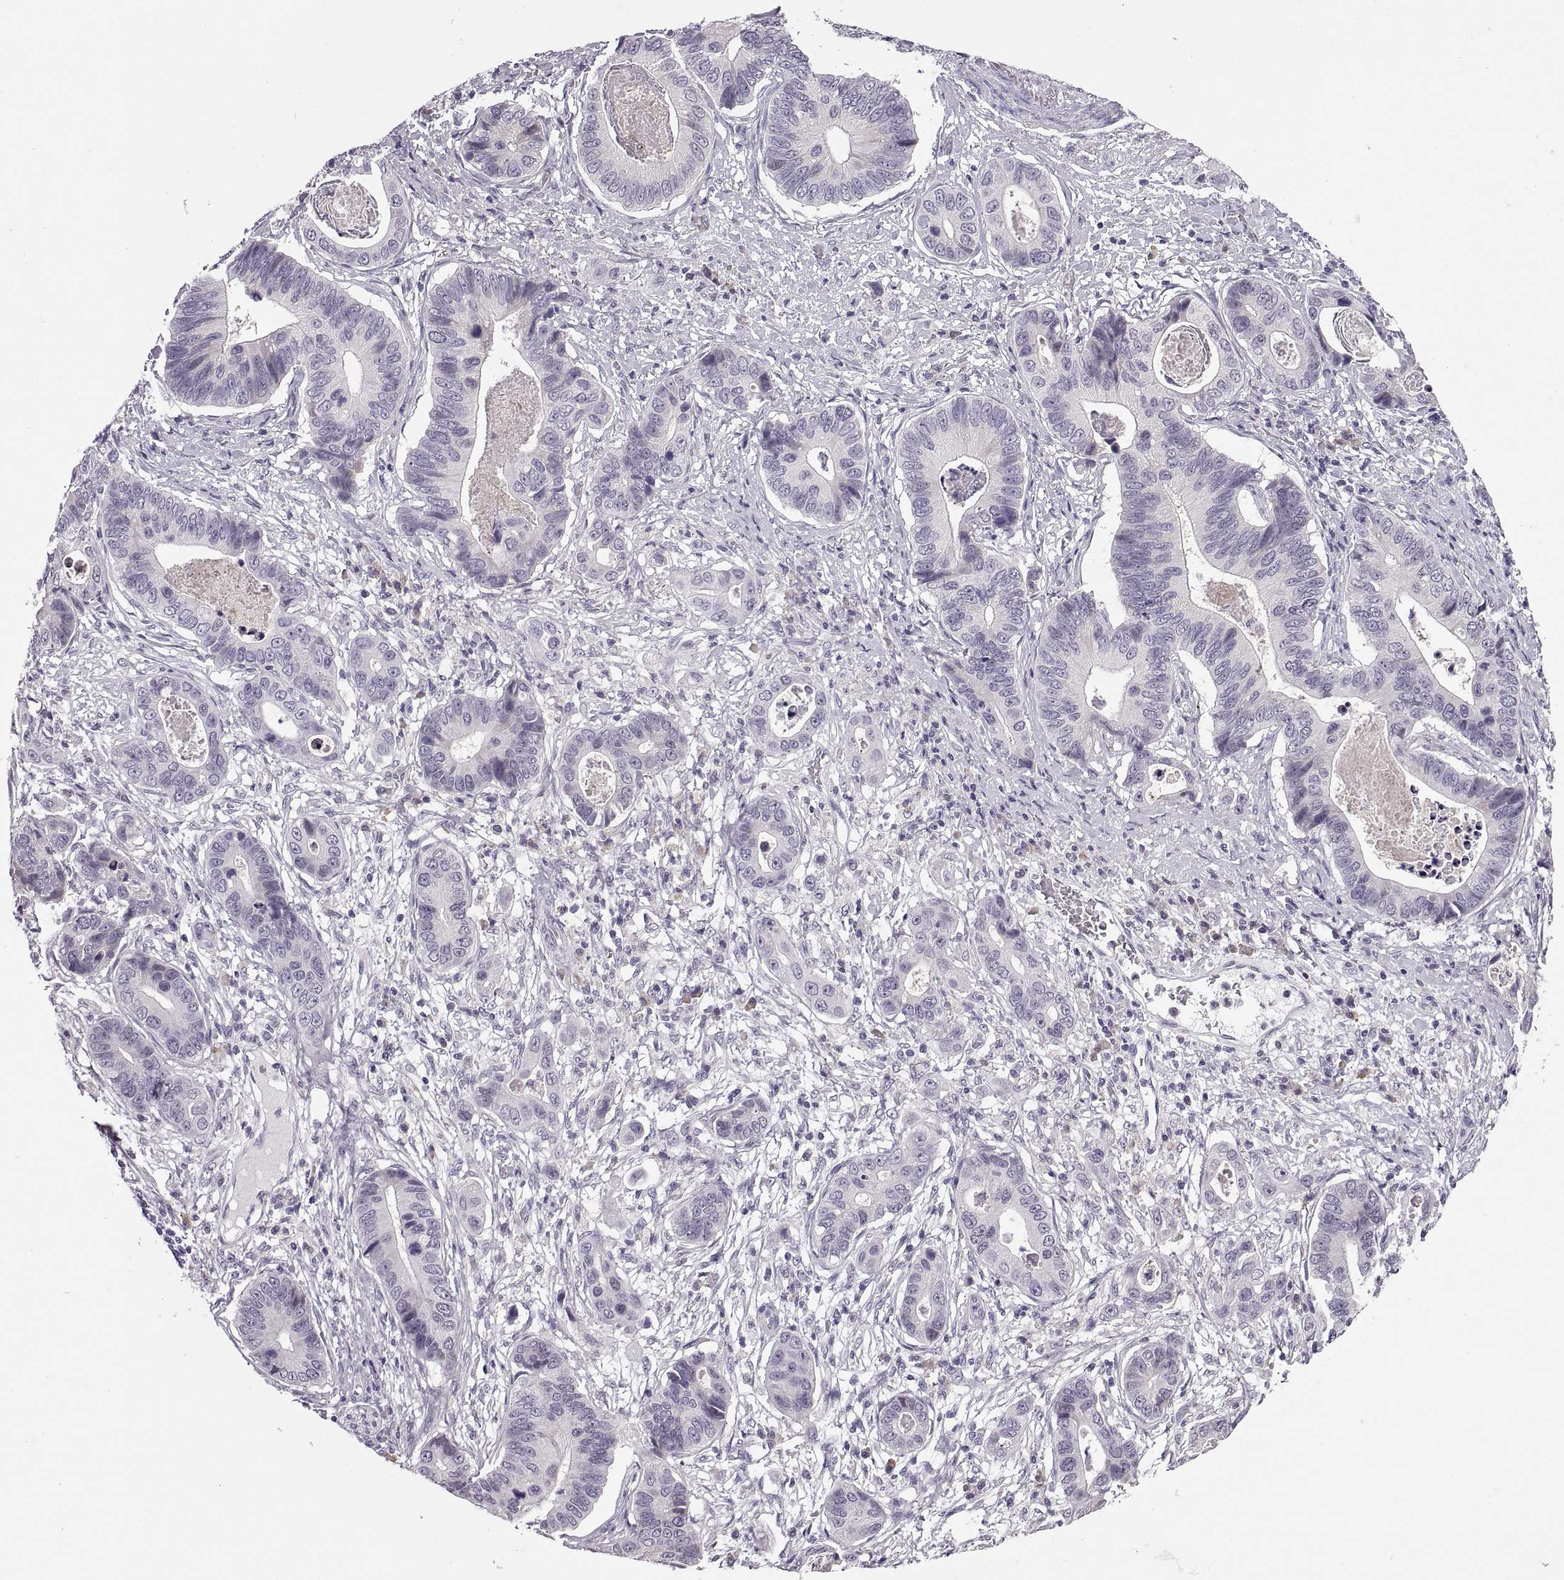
{"staining": {"intensity": "negative", "quantity": "none", "location": "none"}, "tissue": "stomach cancer", "cell_type": "Tumor cells", "image_type": "cancer", "snomed": [{"axis": "morphology", "description": "Adenocarcinoma, NOS"}, {"axis": "topography", "description": "Stomach"}], "caption": "DAB (3,3'-diaminobenzidine) immunohistochemical staining of adenocarcinoma (stomach) exhibits no significant expression in tumor cells.", "gene": "MAGEB18", "patient": {"sex": "male", "age": 84}}